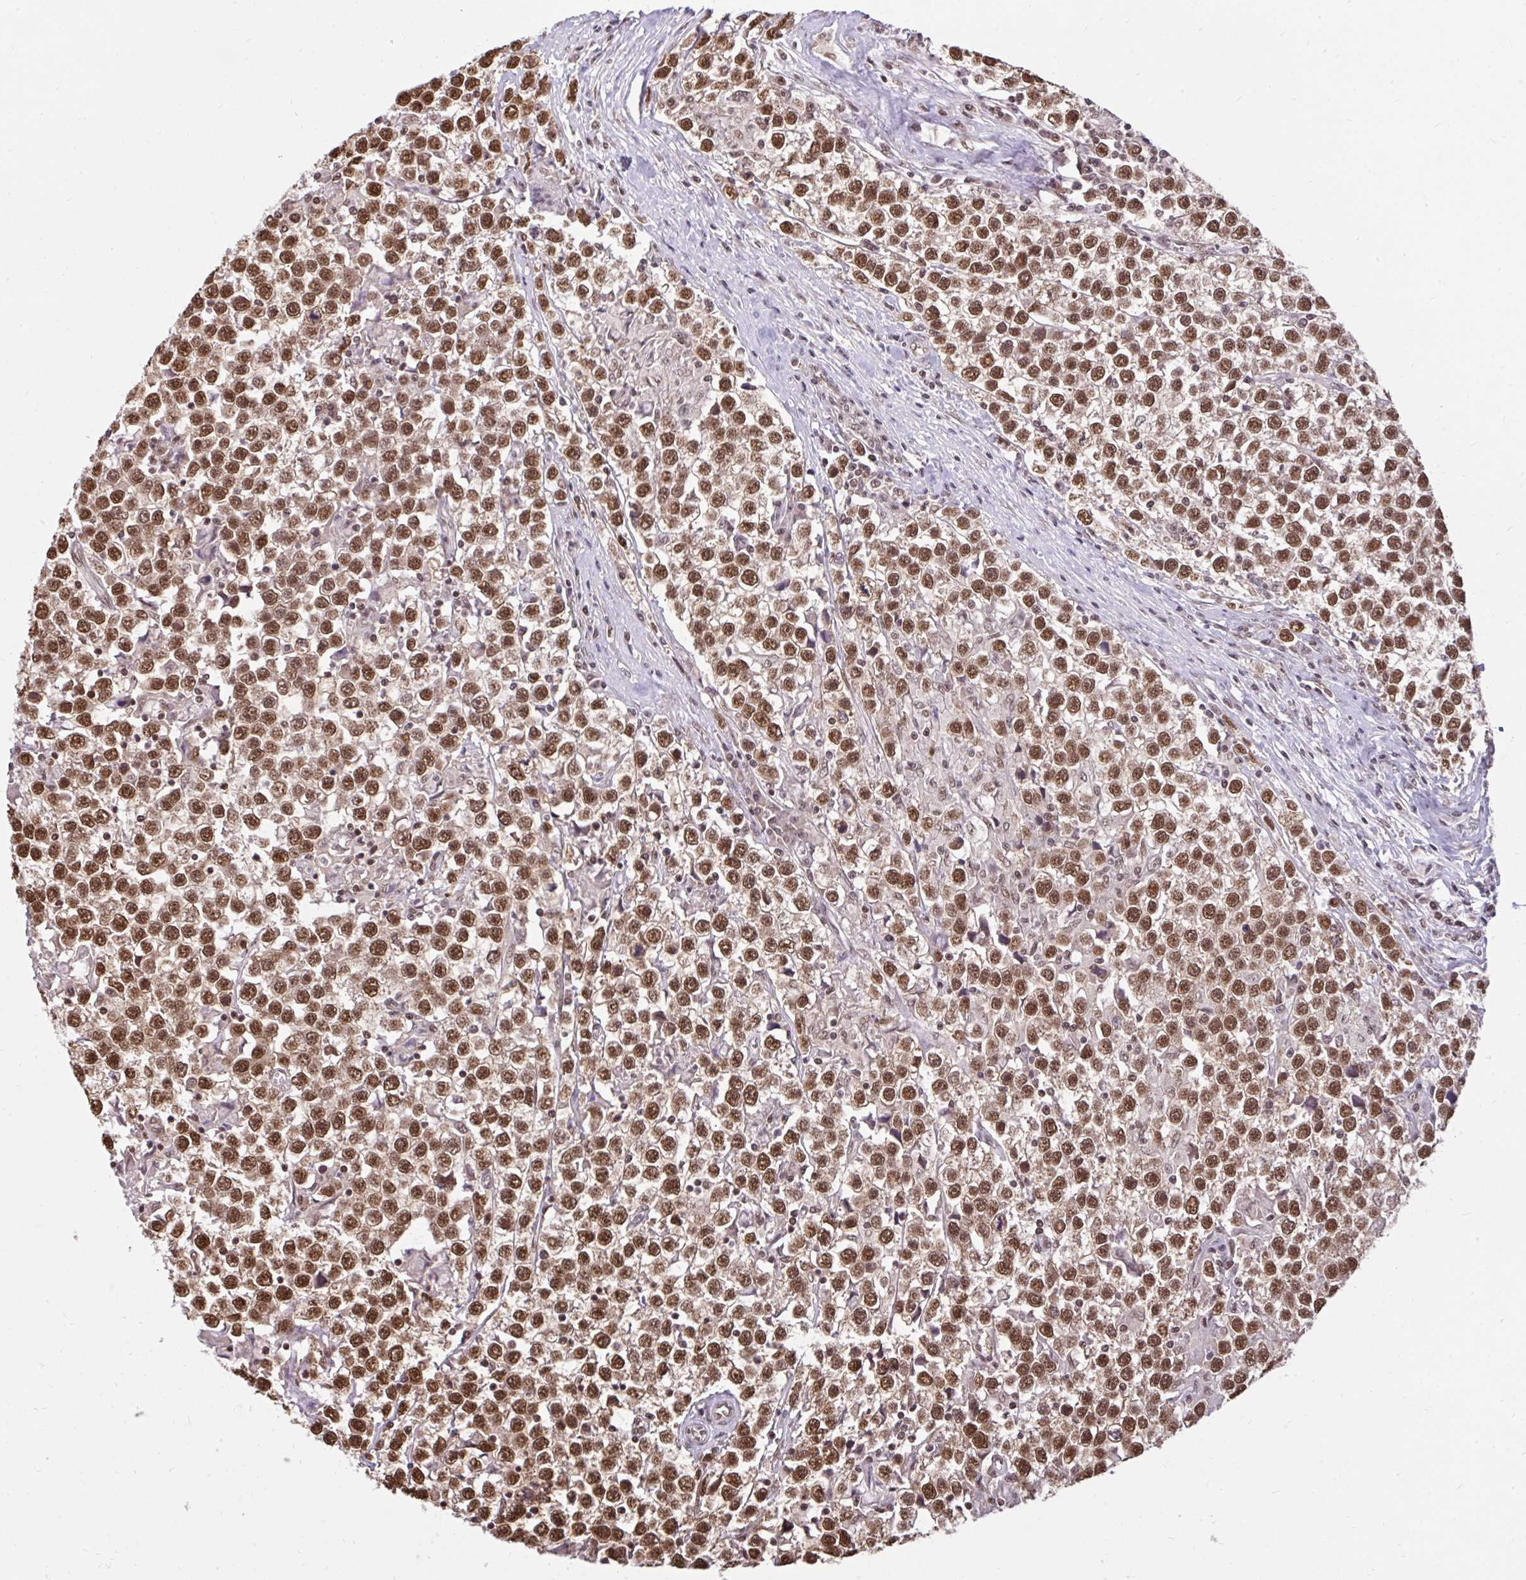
{"staining": {"intensity": "strong", "quantity": ">75%", "location": "nuclear"}, "tissue": "testis cancer", "cell_type": "Tumor cells", "image_type": "cancer", "snomed": [{"axis": "morphology", "description": "Seminoma, NOS"}, {"axis": "topography", "description": "Testis"}], "caption": "Immunohistochemistry (IHC) micrograph of testis seminoma stained for a protein (brown), which shows high levels of strong nuclear positivity in about >75% of tumor cells.", "gene": "ABCA9", "patient": {"sex": "male", "age": 31}}